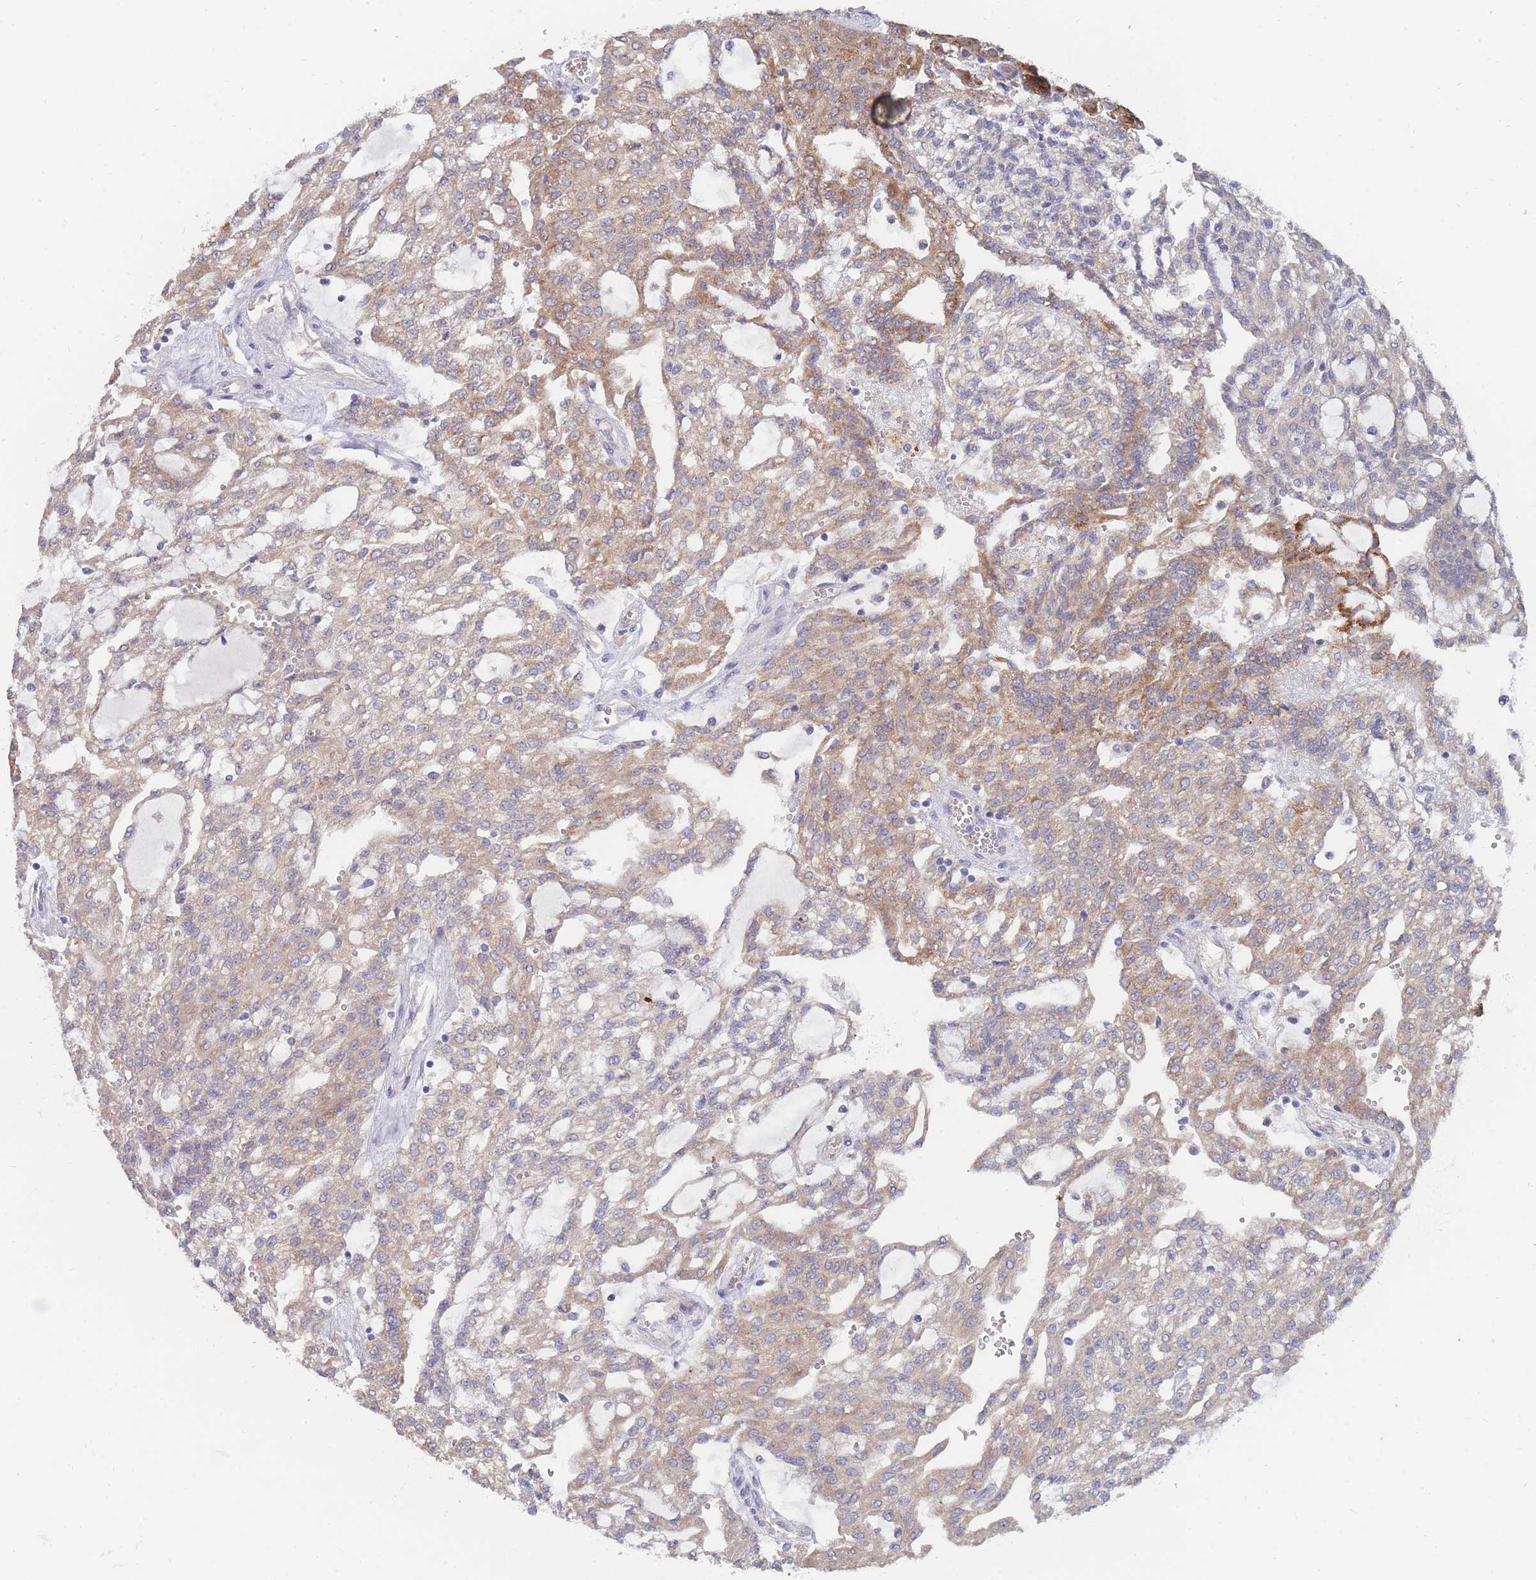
{"staining": {"intensity": "moderate", "quantity": "25%-75%", "location": "cytoplasmic/membranous"}, "tissue": "renal cancer", "cell_type": "Tumor cells", "image_type": "cancer", "snomed": [{"axis": "morphology", "description": "Adenocarcinoma, NOS"}, {"axis": "topography", "description": "Kidney"}], "caption": "This is an image of IHC staining of adenocarcinoma (renal), which shows moderate expression in the cytoplasmic/membranous of tumor cells.", "gene": "NUB1", "patient": {"sex": "male", "age": 63}}